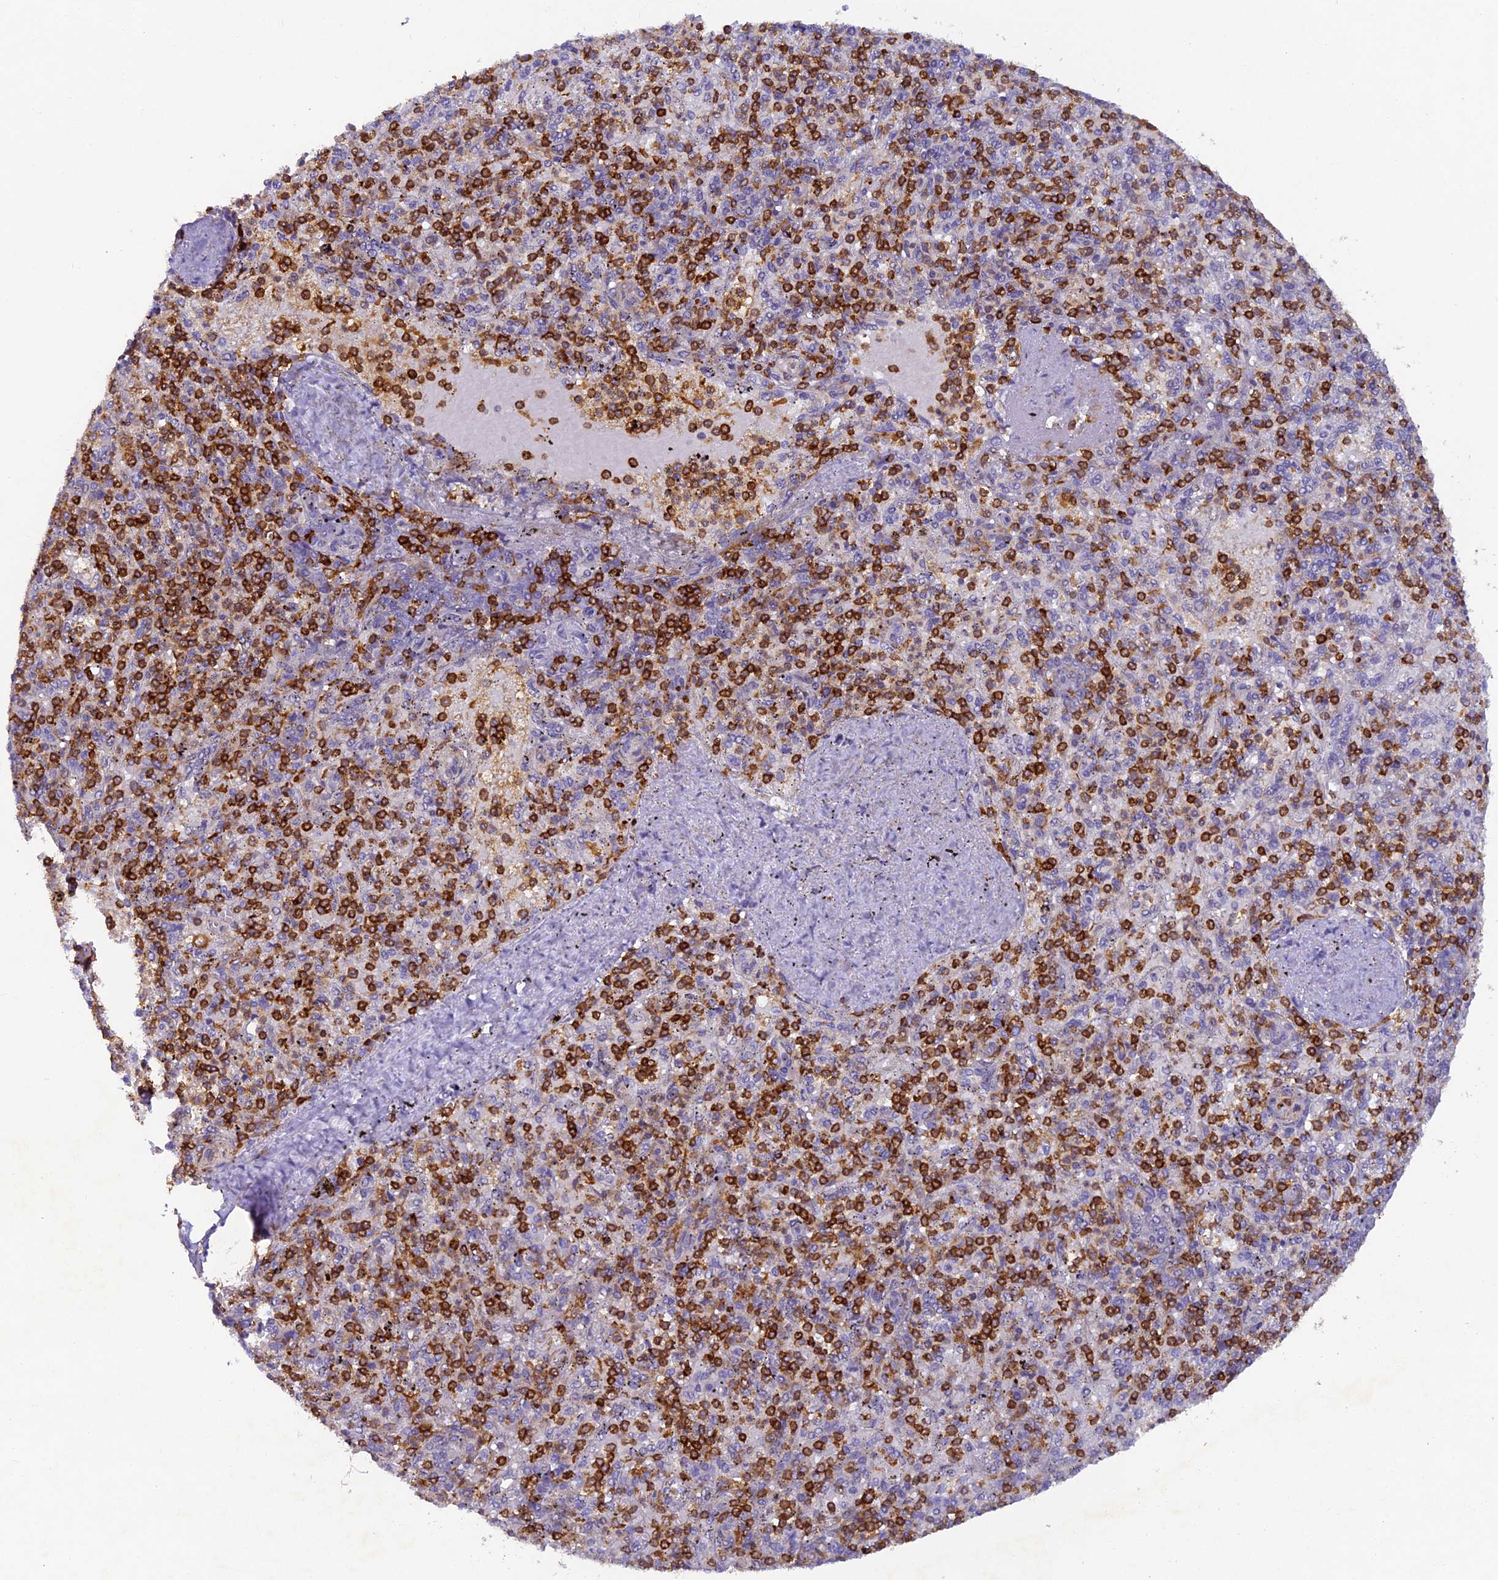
{"staining": {"intensity": "strong", "quantity": ">75%", "location": "cytoplasmic/membranous"}, "tissue": "spleen", "cell_type": "Cells in red pulp", "image_type": "normal", "snomed": [{"axis": "morphology", "description": "Normal tissue, NOS"}, {"axis": "topography", "description": "Spleen"}], "caption": "High-magnification brightfield microscopy of normal spleen stained with DAB (brown) and counterstained with hematoxylin (blue). cells in red pulp exhibit strong cytoplasmic/membranous positivity is present in approximately>75% of cells.", "gene": "FYB1", "patient": {"sex": "male", "age": 82}}